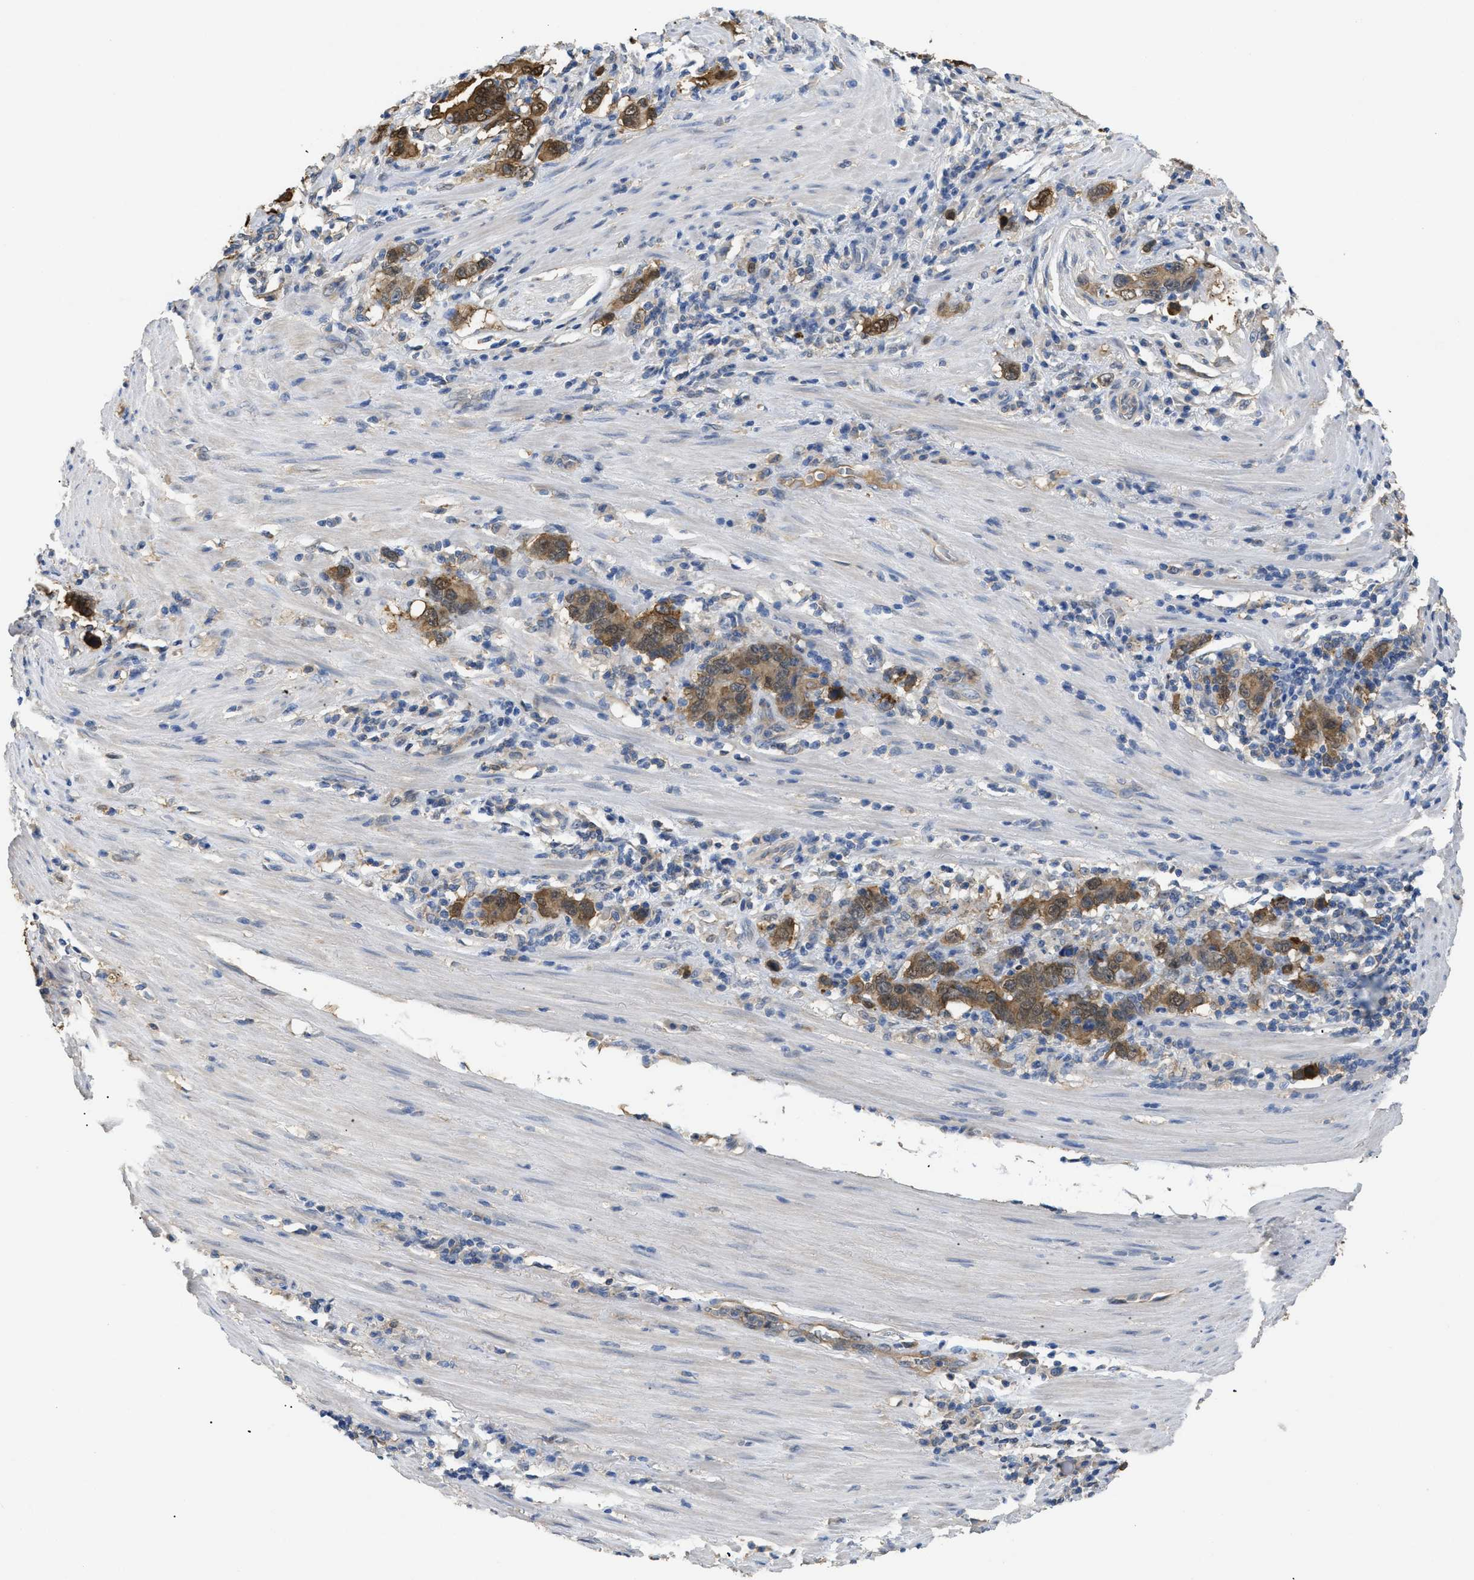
{"staining": {"intensity": "strong", "quantity": ">75%", "location": "cytoplasmic/membranous,nuclear"}, "tissue": "stomach cancer", "cell_type": "Tumor cells", "image_type": "cancer", "snomed": [{"axis": "morphology", "description": "Adenocarcinoma, NOS"}, {"axis": "topography", "description": "Stomach, lower"}], "caption": "Stomach cancer (adenocarcinoma) stained for a protein reveals strong cytoplasmic/membranous and nuclear positivity in tumor cells.", "gene": "ANXA4", "patient": {"sex": "female", "age": 72}}